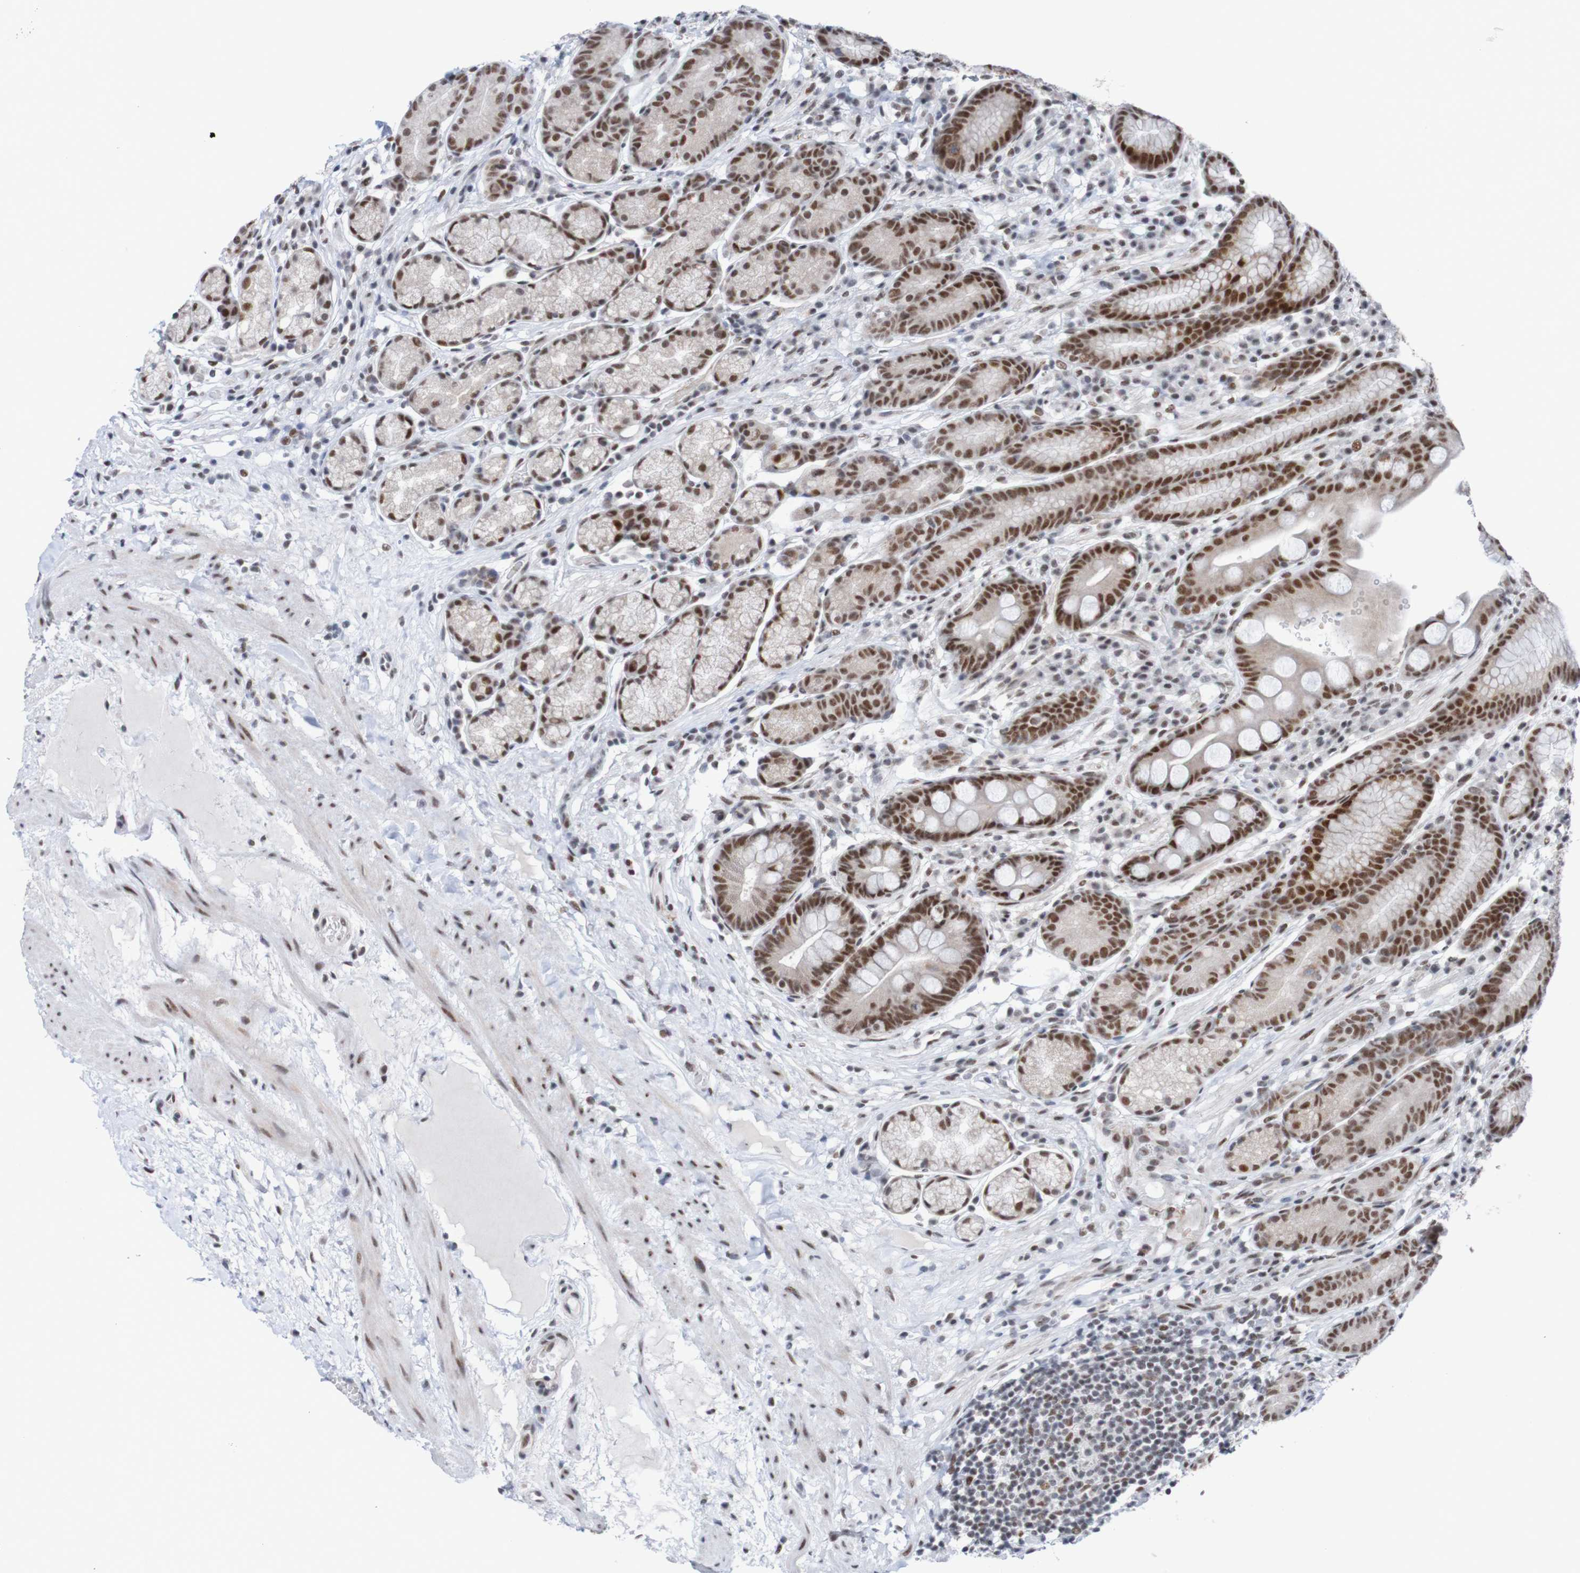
{"staining": {"intensity": "strong", "quantity": ">75%", "location": "nuclear"}, "tissue": "stomach", "cell_type": "Glandular cells", "image_type": "normal", "snomed": [{"axis": "morphology", "description": "Normal tissue, NOS"}, {"axis": "topography", "description": "Stomach, lower"}], "caption": "IHC staining of normal stomach, which demonstrates high levels of strong nuclear expression in approximately >75% of glandular cells indicating strong nuclear protein expression. The staining was performed using DAB (3,3'-diaminobenzidine) (brown) for protein detection and nuclei were counterstained in hematoxylin (blue).", "gene": "CDC5L", "patient": {"sex": "male", "age": 52}}